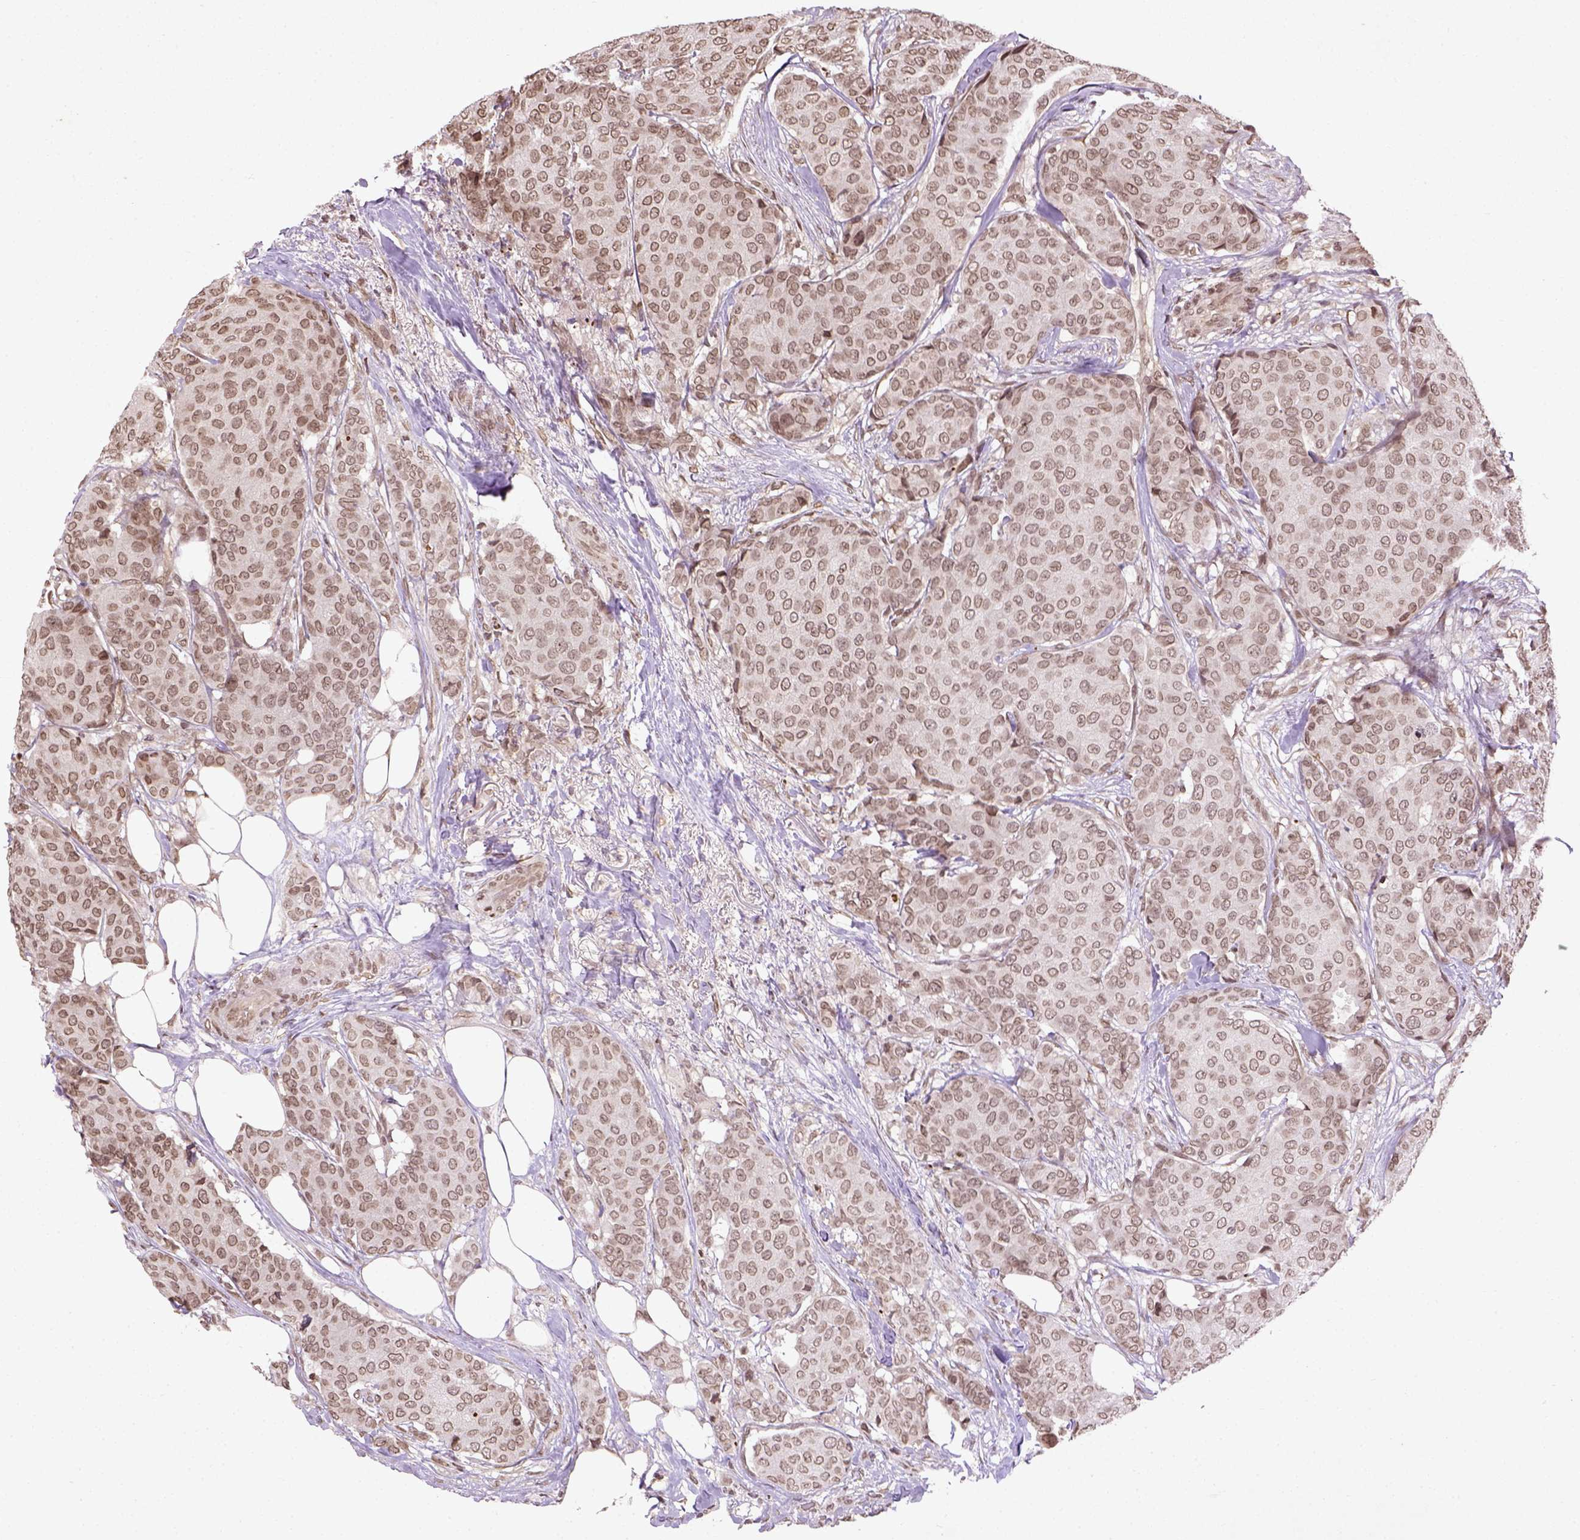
{"staining": {"intensity": "weak", "quantity": ">75%", "location": "nuclear"}, "tissue": "breast cancer", "cell_type": "Tumor cells", "image_type": "cancer", "snomed": [{"axis": "morphology", "description": "Duct carcinoma"}, {"axis": "topography", "description": "Breast"}], "caption": "Breast invasive ductal carcinoma tissue demonstrates weak nuclear positivity in approximately >75% of tumor cells, visualized by immunohistochemistry. Using DAB (3,3'-diaminobenzidine) (brown) and hematoxylin (blue) stains, captured at high magnification using brightfield microscopy.", "gene": "BANF1", "patient": {"sex": "female", "age": 75}}